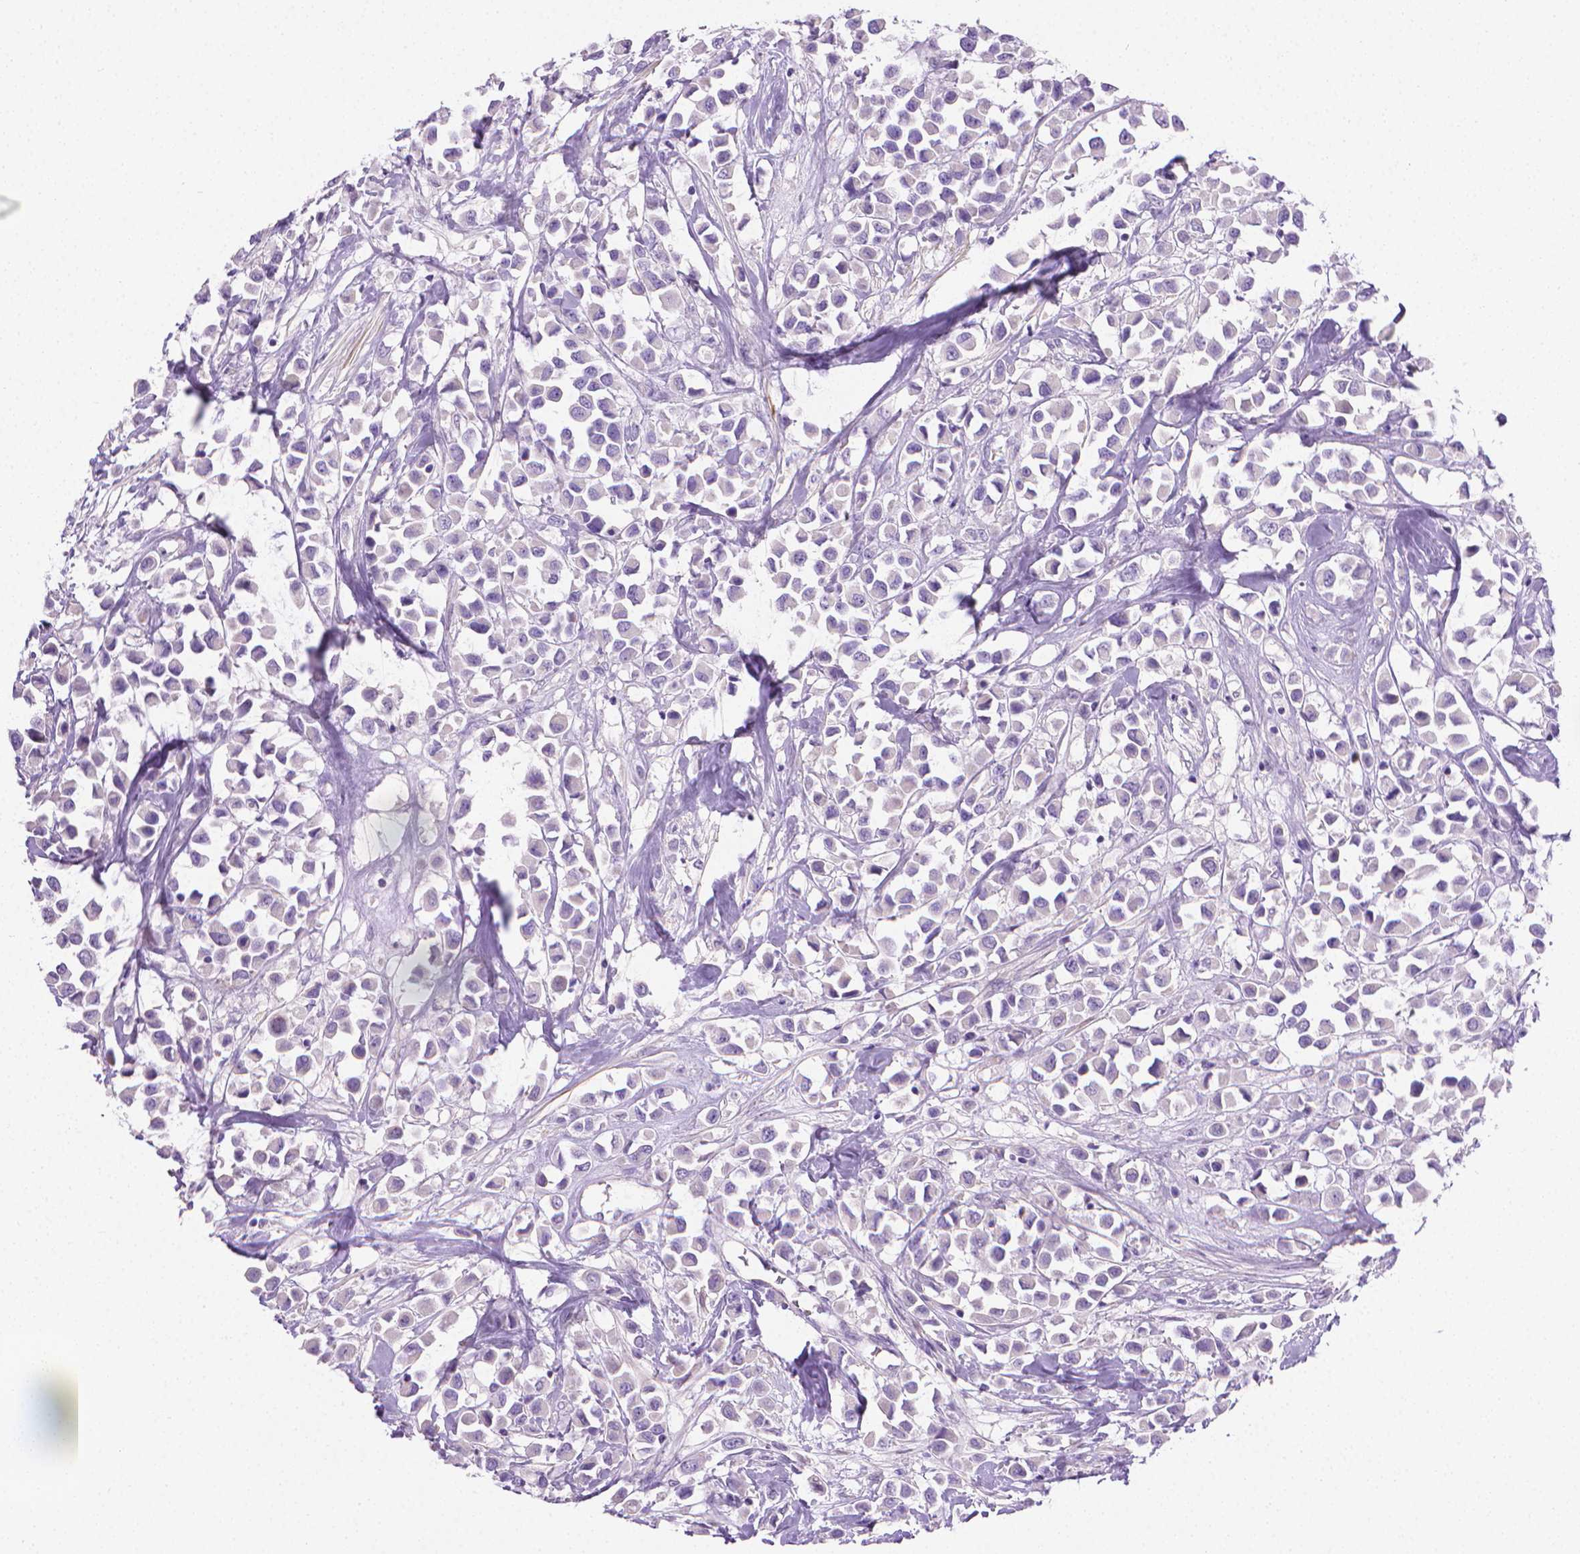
{"staining": {"intensity": "negative", "quantity": "none", "location": "none"}, "tissue": "breast cancer", "cell_type": "Tumor cells", "image_type": "cancer", "snomed": [{"axis": "morphology", "description": "Duct carcinoma"}, {"axis": "topography", "description": "Breast"}], "caption": "Histopathology image shows no significant protein expression in tumor cells of breast cancer.", "gene": "PNMA2", "patient": {"sex": "female", "age": 61}}